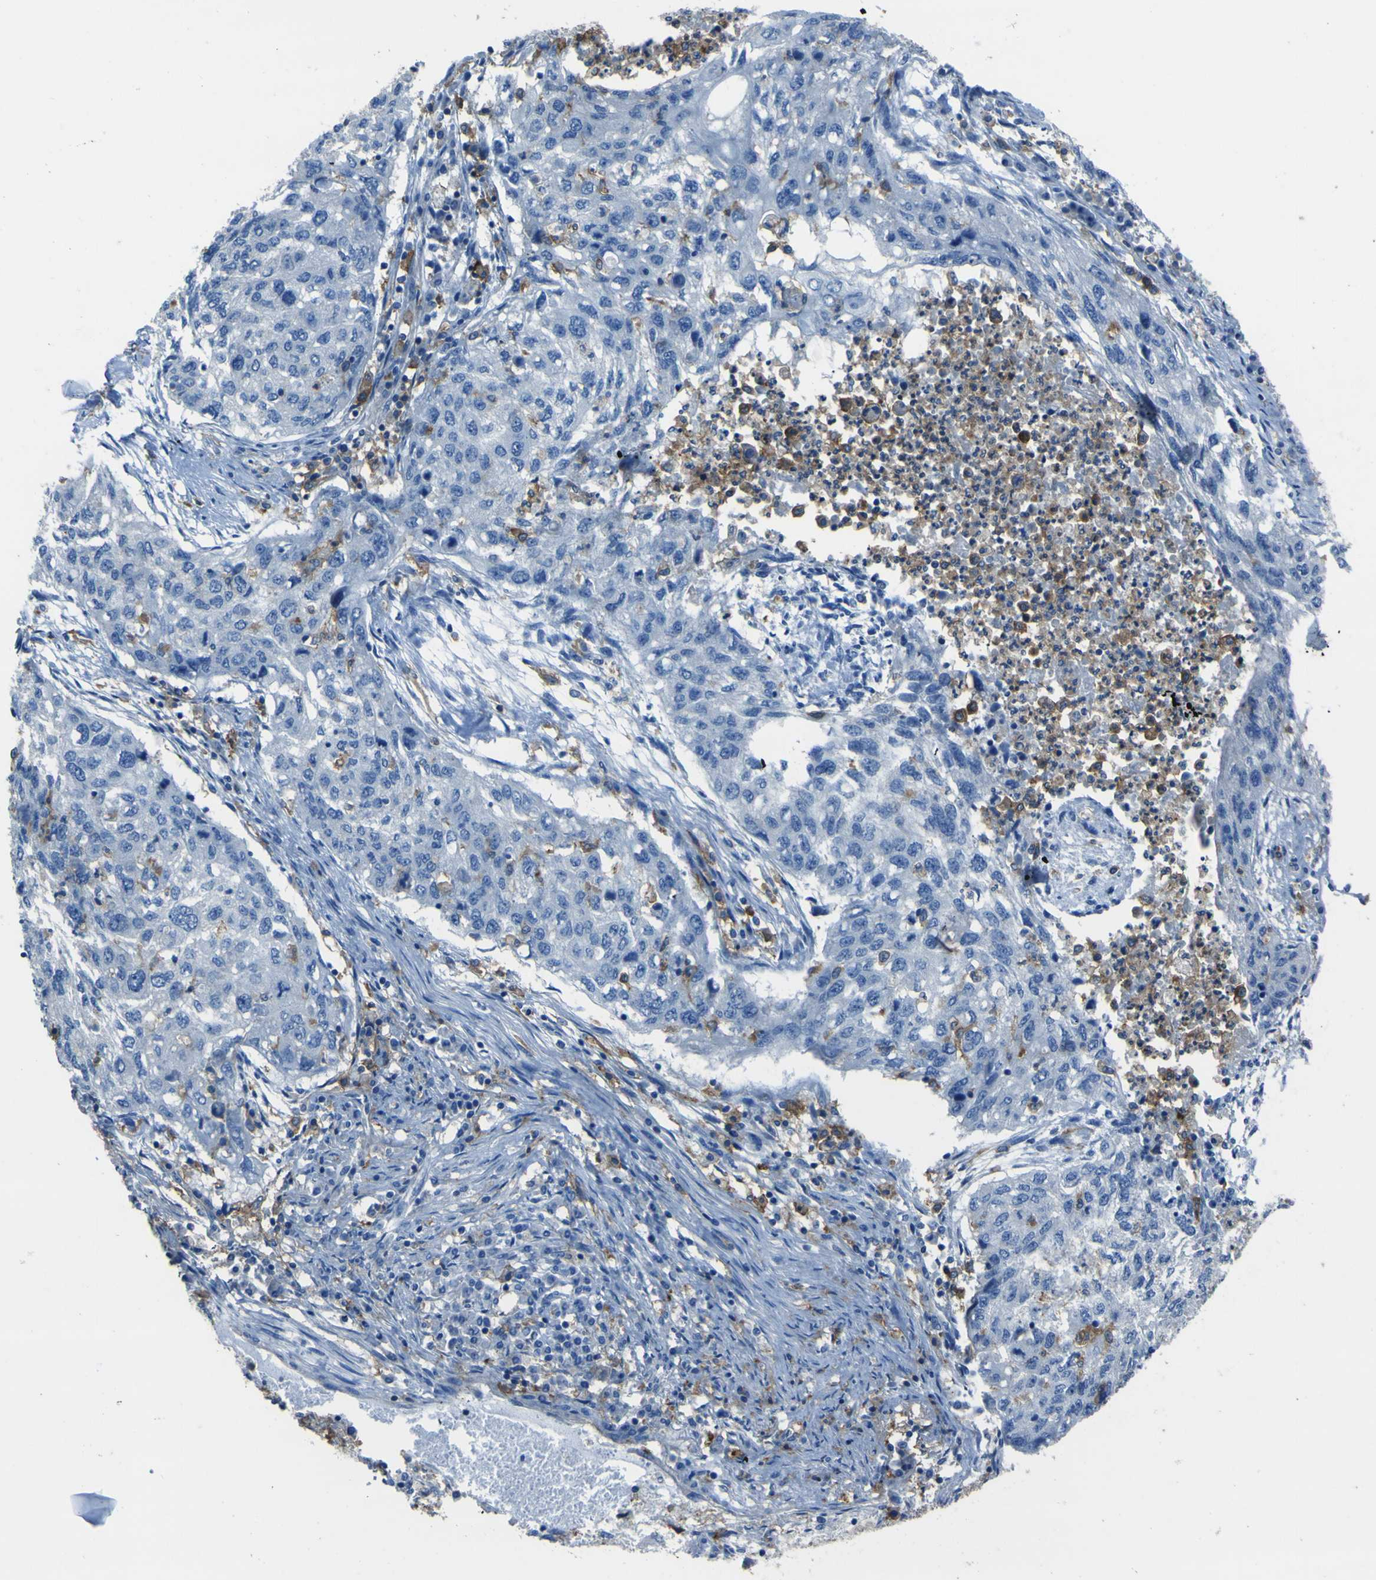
{"staining": {"intensity": "negative", "quantity": "none", "location": "none"}, "tissue": "lung cancer", "cell_type": "Tumor cells", "image_type": "cancer", "snomed": [{"axis": "morphology", "description": "Squamous cell carcinoma, NOS"}, {"axis": "topography", "description": "Lung"}], "caption": "Immunohistochemistry (IHC) of human squamous cell carcinoma (lung) reveals no staining in tumor cells.", "gene": "LAIR1", "patient": {"sex": "female", "age": 63}}